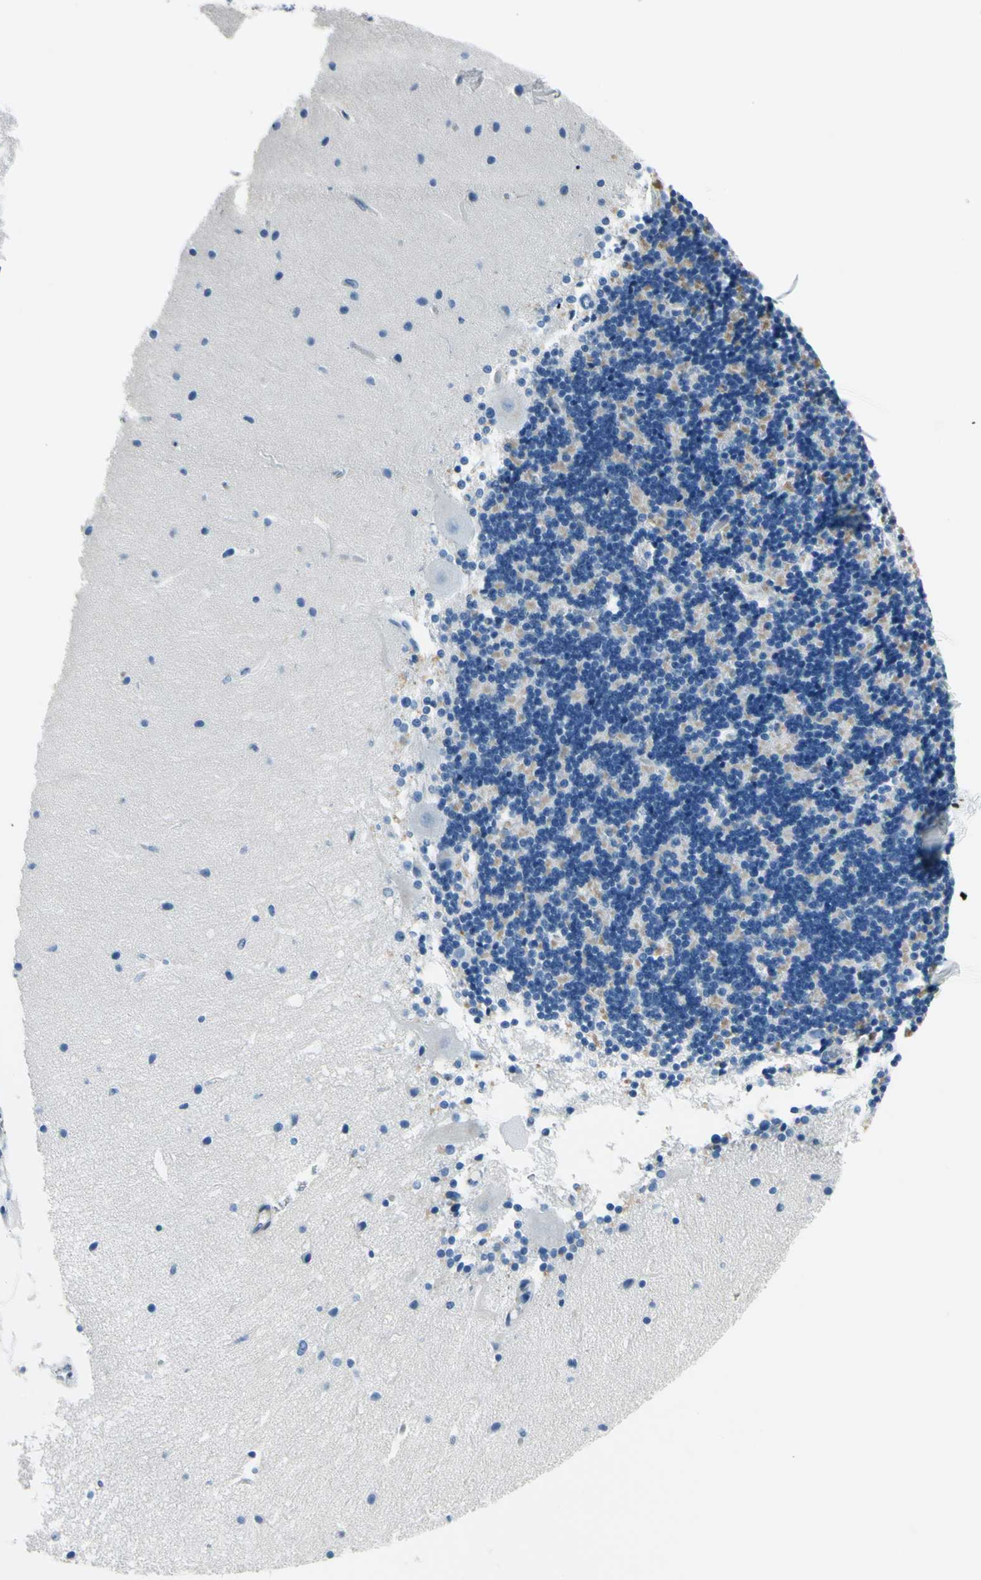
{"staining": {"intensity": "weak", "quantity": "25%-75%", "location": "cytoplasmic/membranous"}, "tissue": "cerebellum", "cell_type": "Cells in granular layer", "image_type": "normal", "snomed": [{"axis": "morphology", "description": "Normal tissue, NOS"}, {"axis": "topography", "description": "Cerebellum"}], "caption": "Weak cytoplasmic/membranous expression for a protein is seen in about 25%-75% of cells in granular layer of unremarkable cerebellum using immunohistochemistry.", "gene": "CDH15", "patient": {"sex": "female", "age": 54}}